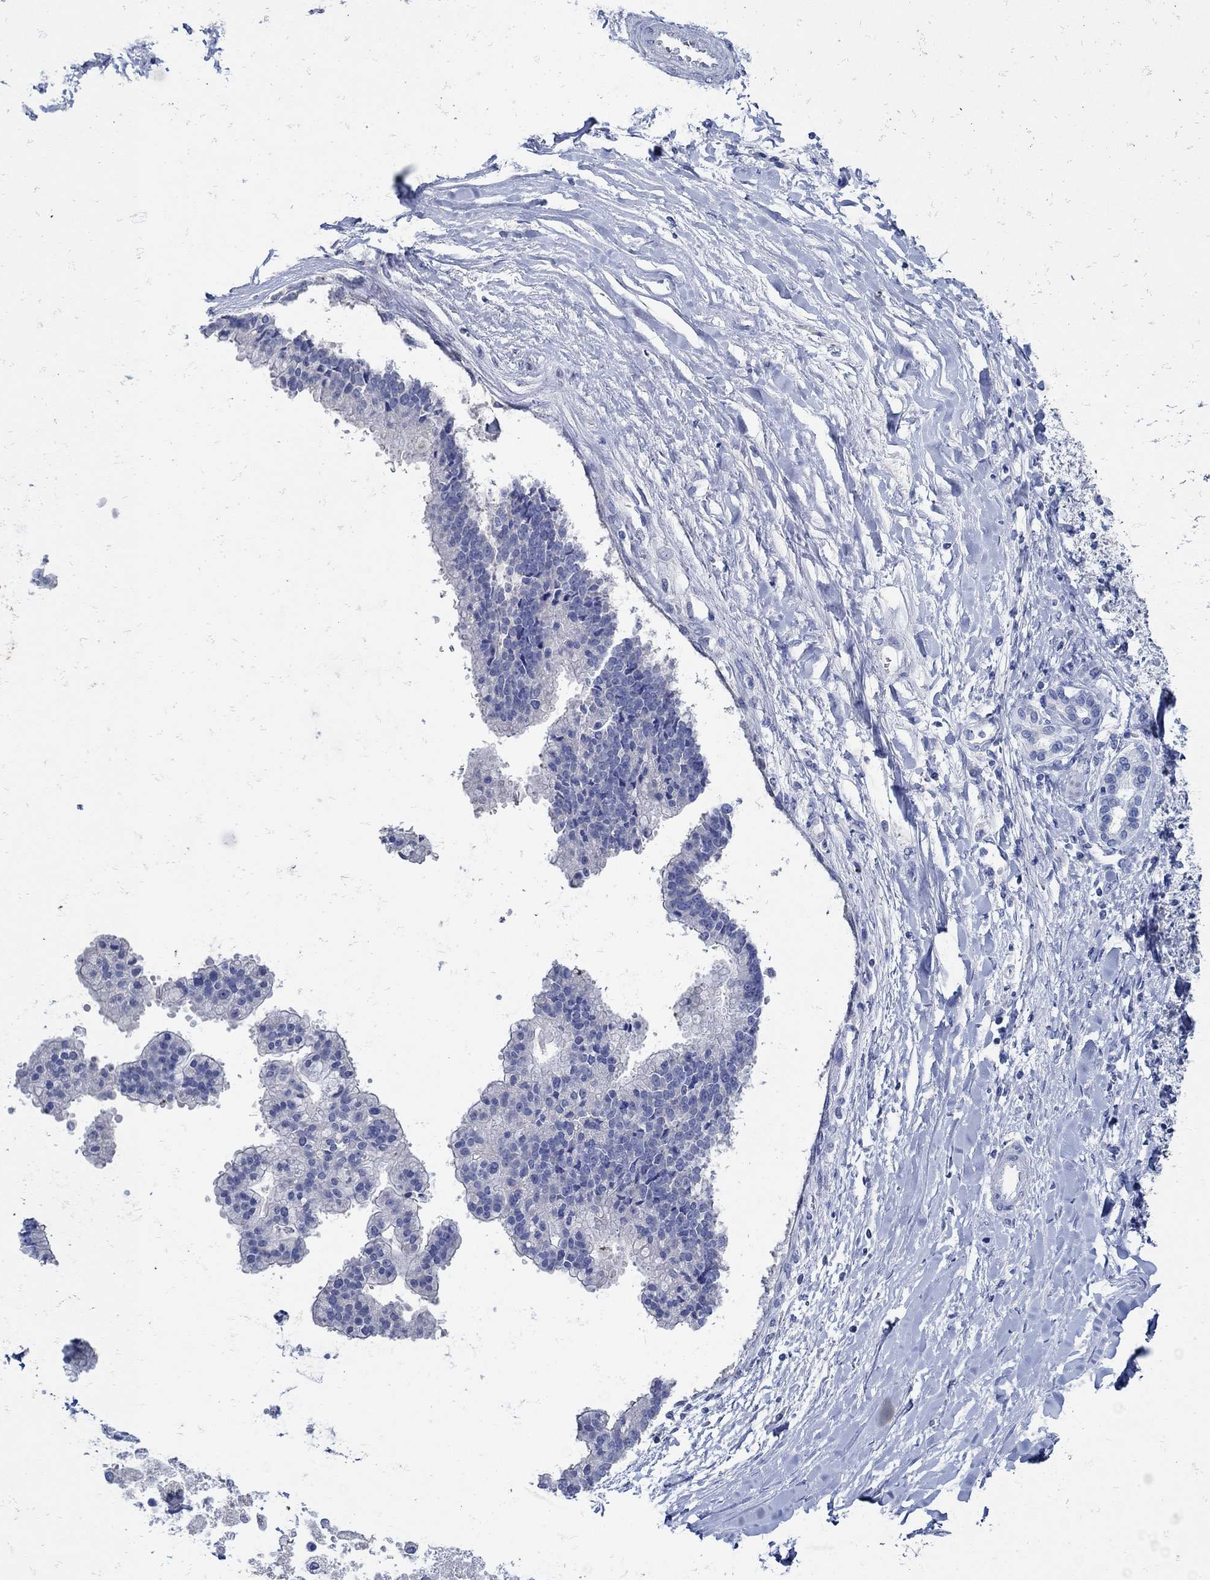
{"staining": {"intensity": "negative", "quantity": "none", "location": "none"}, "tissue": "liver cancer", "cell_type": "Tumor cells", "image_type": "cancer", "snomed": [{"axis": "morphology", "description": "Cholangiocarcinoma"}, {"axis": "topography", "description": "Liver"}], "caption": "This is an immunohistochemistry (IHC) micrograph of human liver cancer (cholangiocarcinoma). There is no positivity in tumor cells.", "gene": "NOS1", "patient": {"sex": "male", "age": 50}}